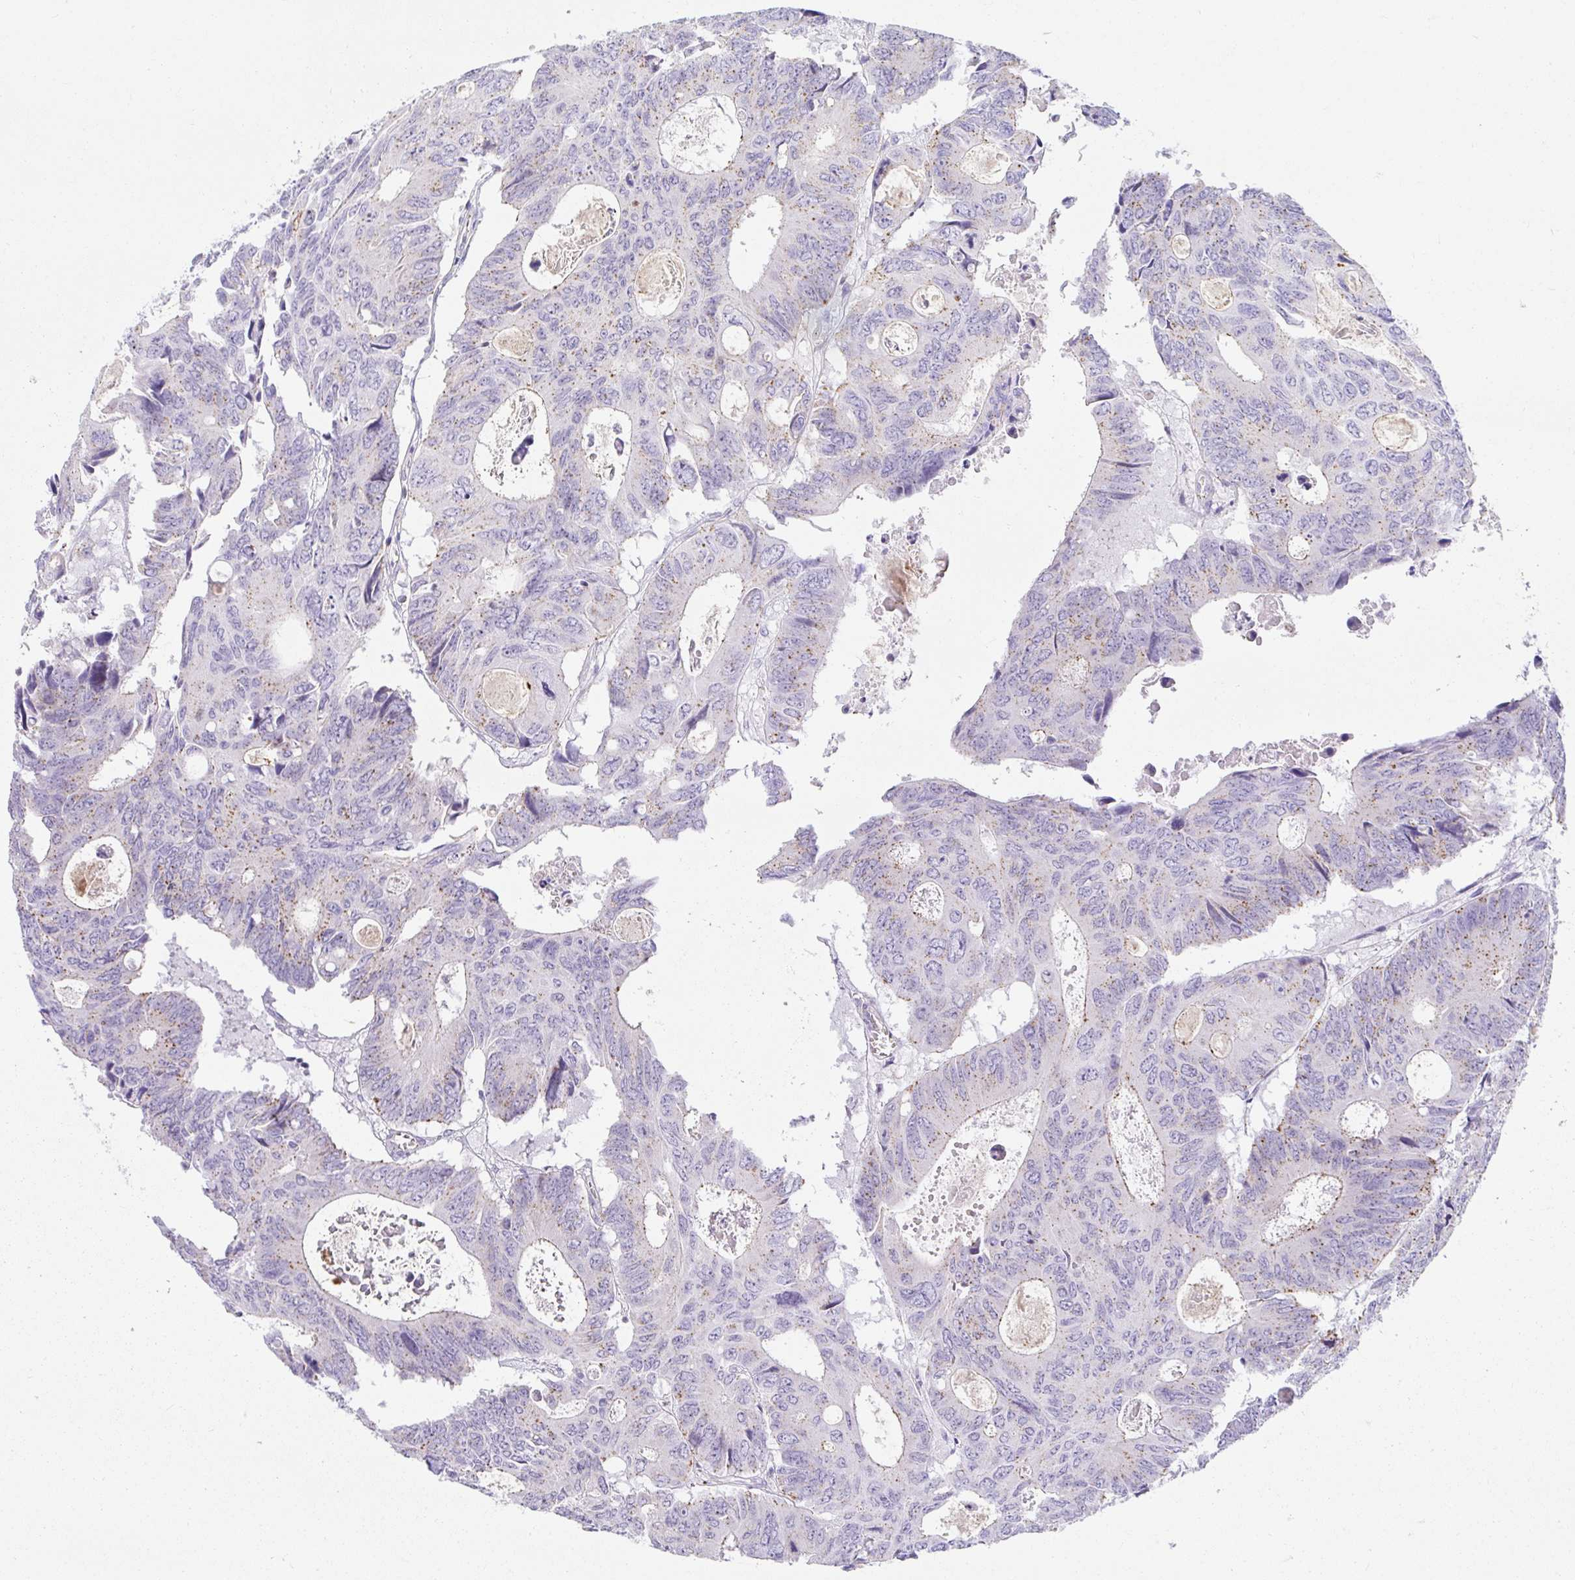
{"staining": {"intensity": "weak", "quantity": "25%-75%", "location": "cytoplasmic/membranous"}, "tissue": "colorectal cancer", "cell_type": "Tumor cells", "image_type": "cancer", "snomed": [{"axis": "morphology", "description": "Adenocarcinoma, NOS"}, {"axis": "topography", "description": "Rectum"}], "caption": "There is low levels of weak cytoplasmic/membranous expression in tumor cells of colorectal adenocarcinoma, as demonstrated by immunohistochemical staining (brown color).", "gene": "VPS4B", "patient": {"sex": "male", "age": 76}}